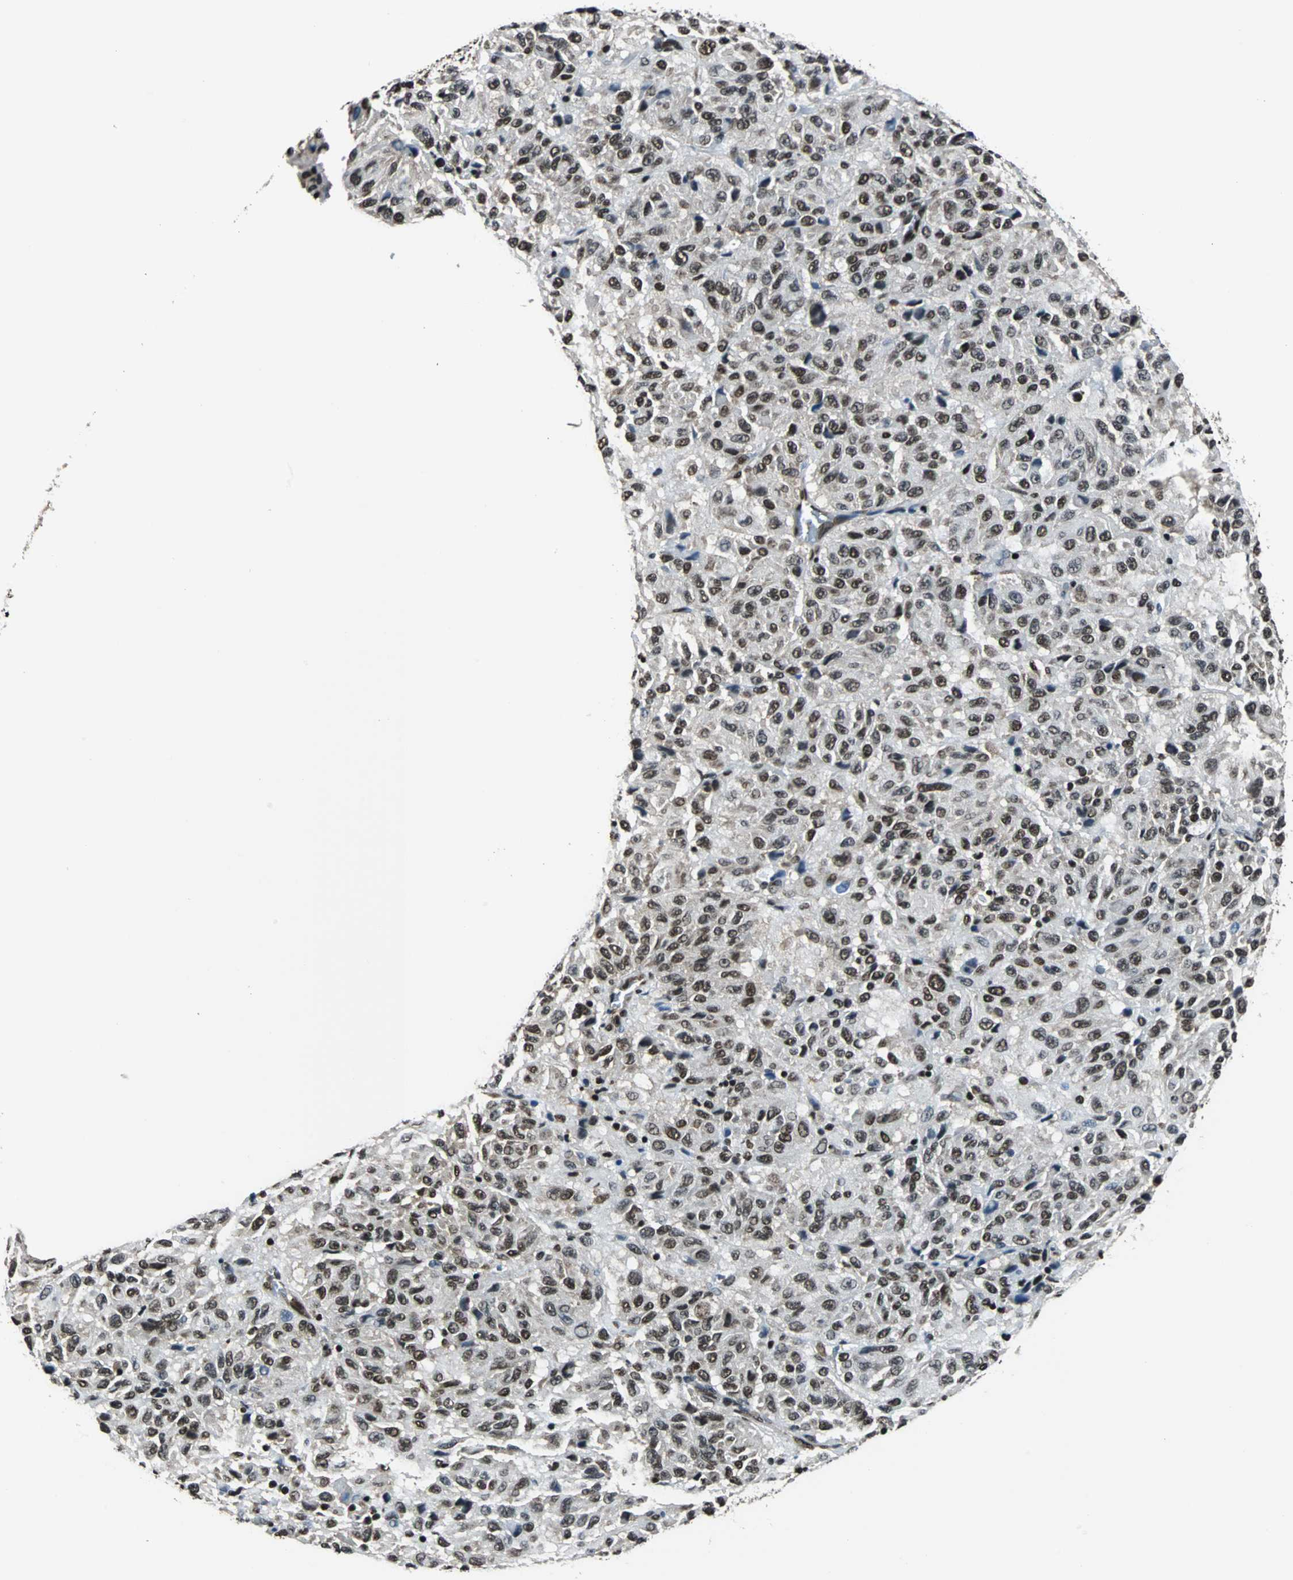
{"staining": {"intensity": "strong", "quantity": ">75%", "location": "nuclear"}, "tissue": "melanoma", "cell_type": "Tumor cells", "image_type": "cancer", "snomed": [{"axis": "morphology", "description": "Malignant melanoma, Metastatic site"}, {"axis": "topography", "description": "Lung"}], "caption": "A brown stain highlights strong nuclear expression of a protein in malignant melanoma (metastatic site) tumor cells.", "gene": "FUBP1", "patient": {"sex": "male", "age": 64}}